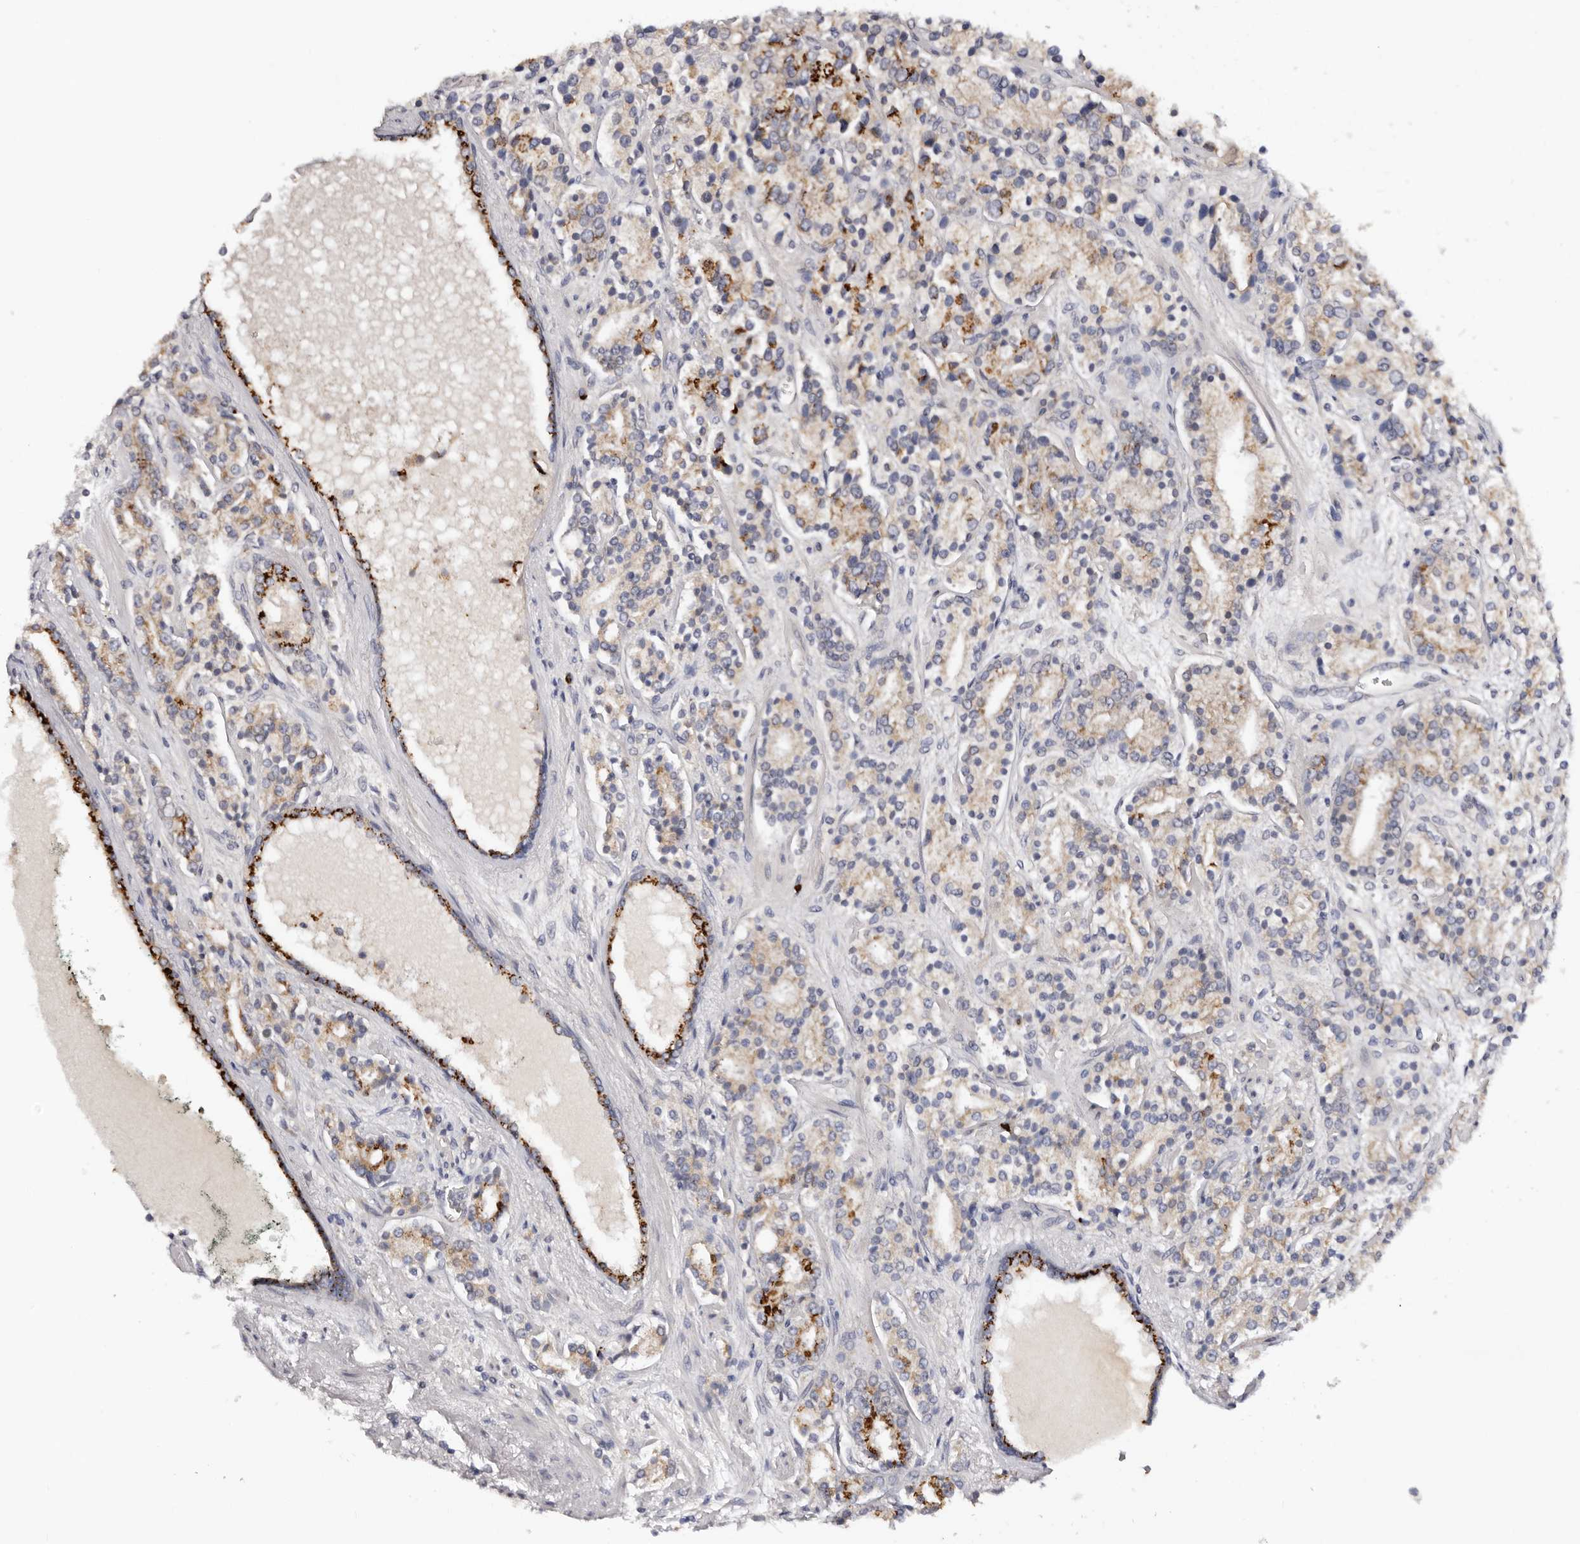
{"staining": {"intensity": "moderate", "quantity": "25%-75%", "location": "cytoplasmic/membranous"}, "tissue": "prostate cancer", "cell_type": "Tumor cells", "image_type": "cancer", "snomed": [{"axis": "morphology", "description": "Adenocarcinoma, High grade"}, {"axis": "topography", "description": "Prostate"}], "caption": "Protein analysis of prostate high-grade adenocarcinoma tissue reveals moderate cytoplasmic/membranous staining in approximately 25%-75% of tumor cells.", "gene": "DACT2", "patient": {"sex": "male", "age": 71}}